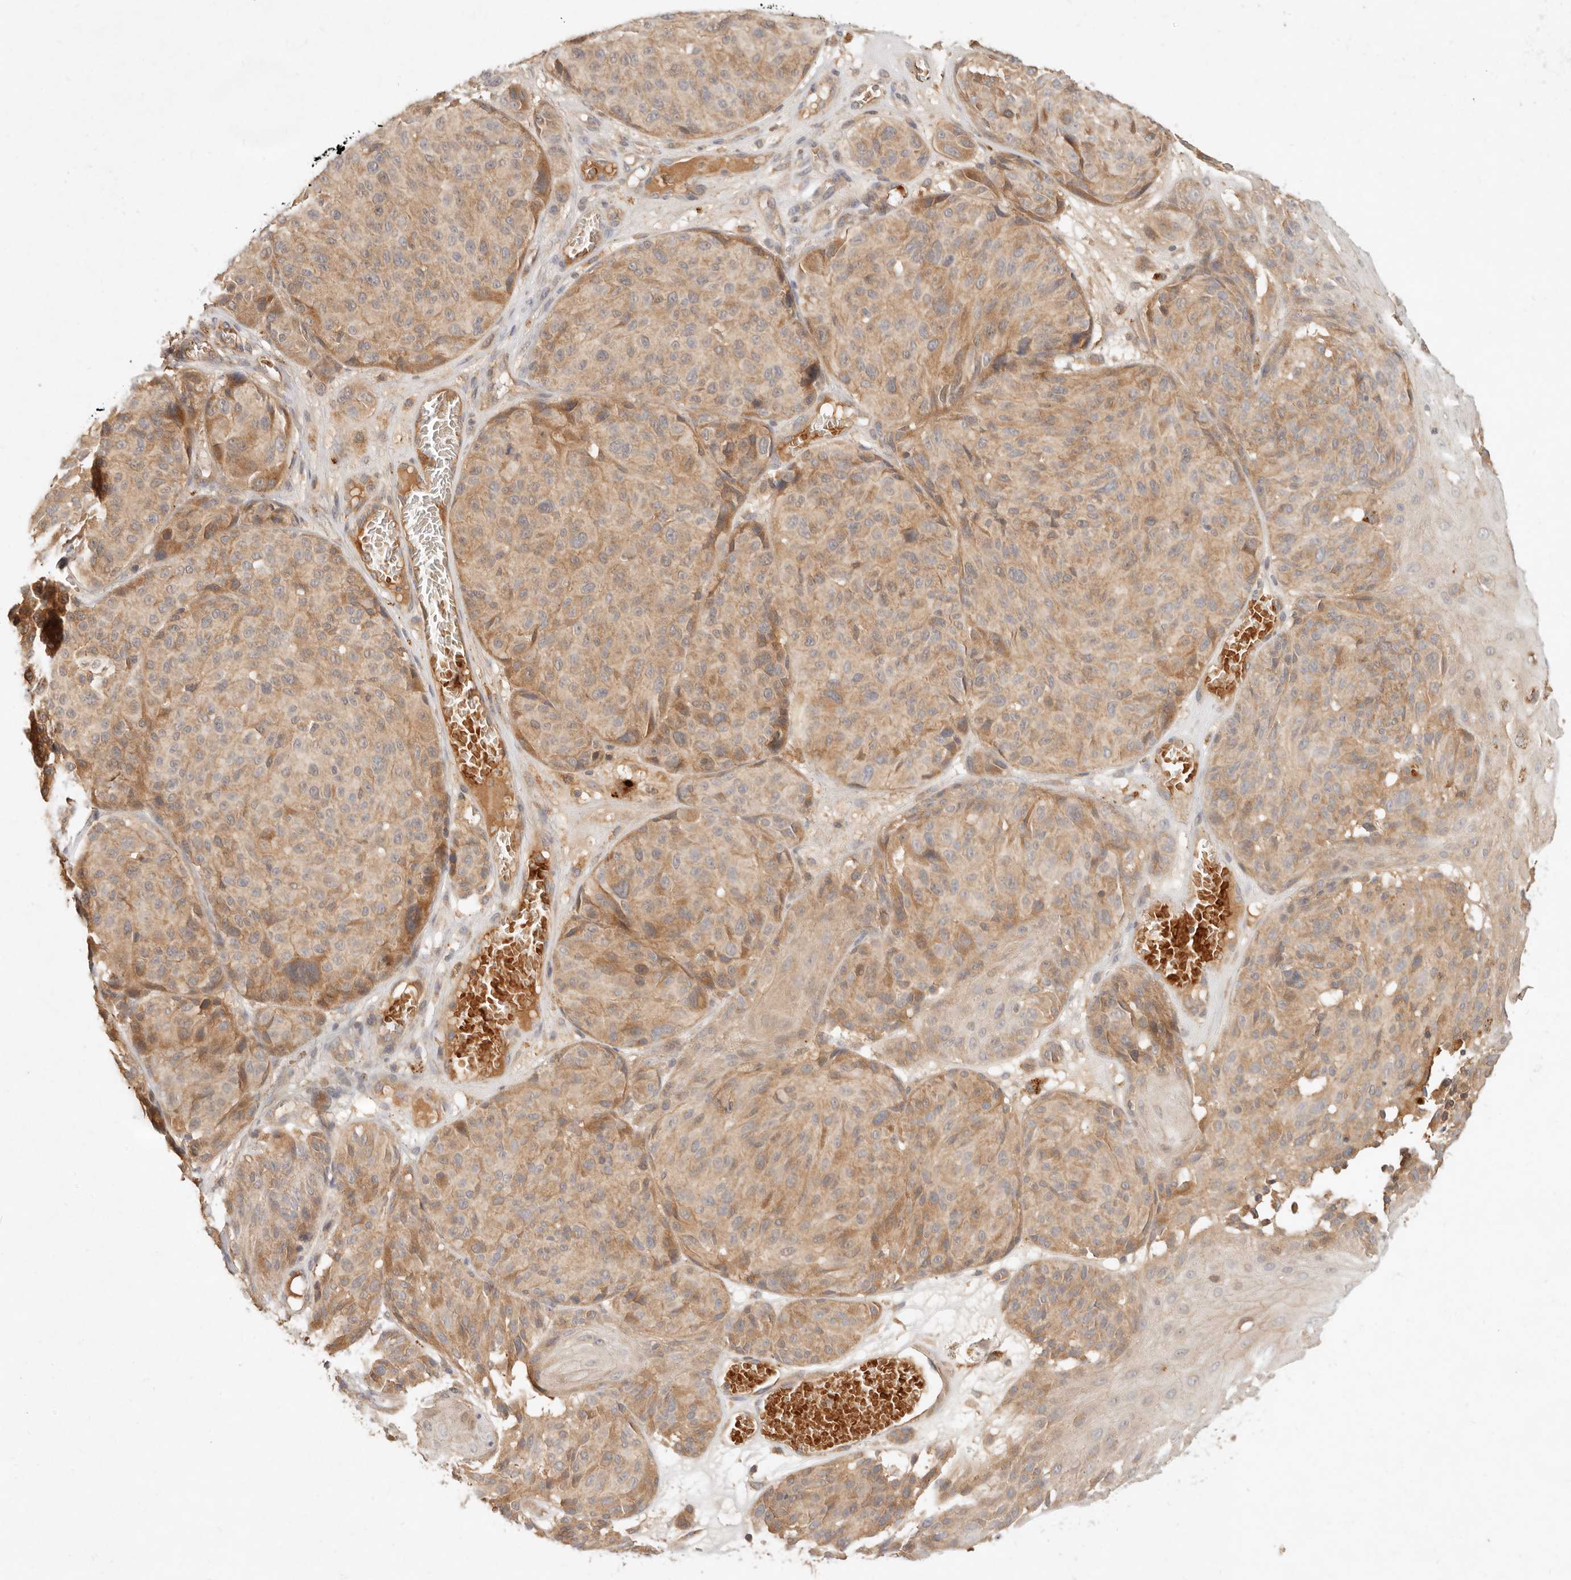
{"staining": {"intensity": "moderate", "quantity": ">75%", "location": "cytoplasmic/membranous"}, "tissue": "melanoma", "cell_type": "Tumor cells", "image_type": "cancer", "snomed": [{"axis": "morphology", "description": "Malignant melanoma, NOS"}, {"axis": "topography", "description": "Skin"}], "caption": "Immunohistochemistry (DAB) staining of melanoma shows moderate cytoplasmic/membranous protein positivity in about >75% of tumor cells. The protein is stained brown, and the nuclei are stained in blue (DAB IHC with brightfield microscopy, high magnification).", "gene": "FREM2", "patient": {"sex": "male", "age": 83}}